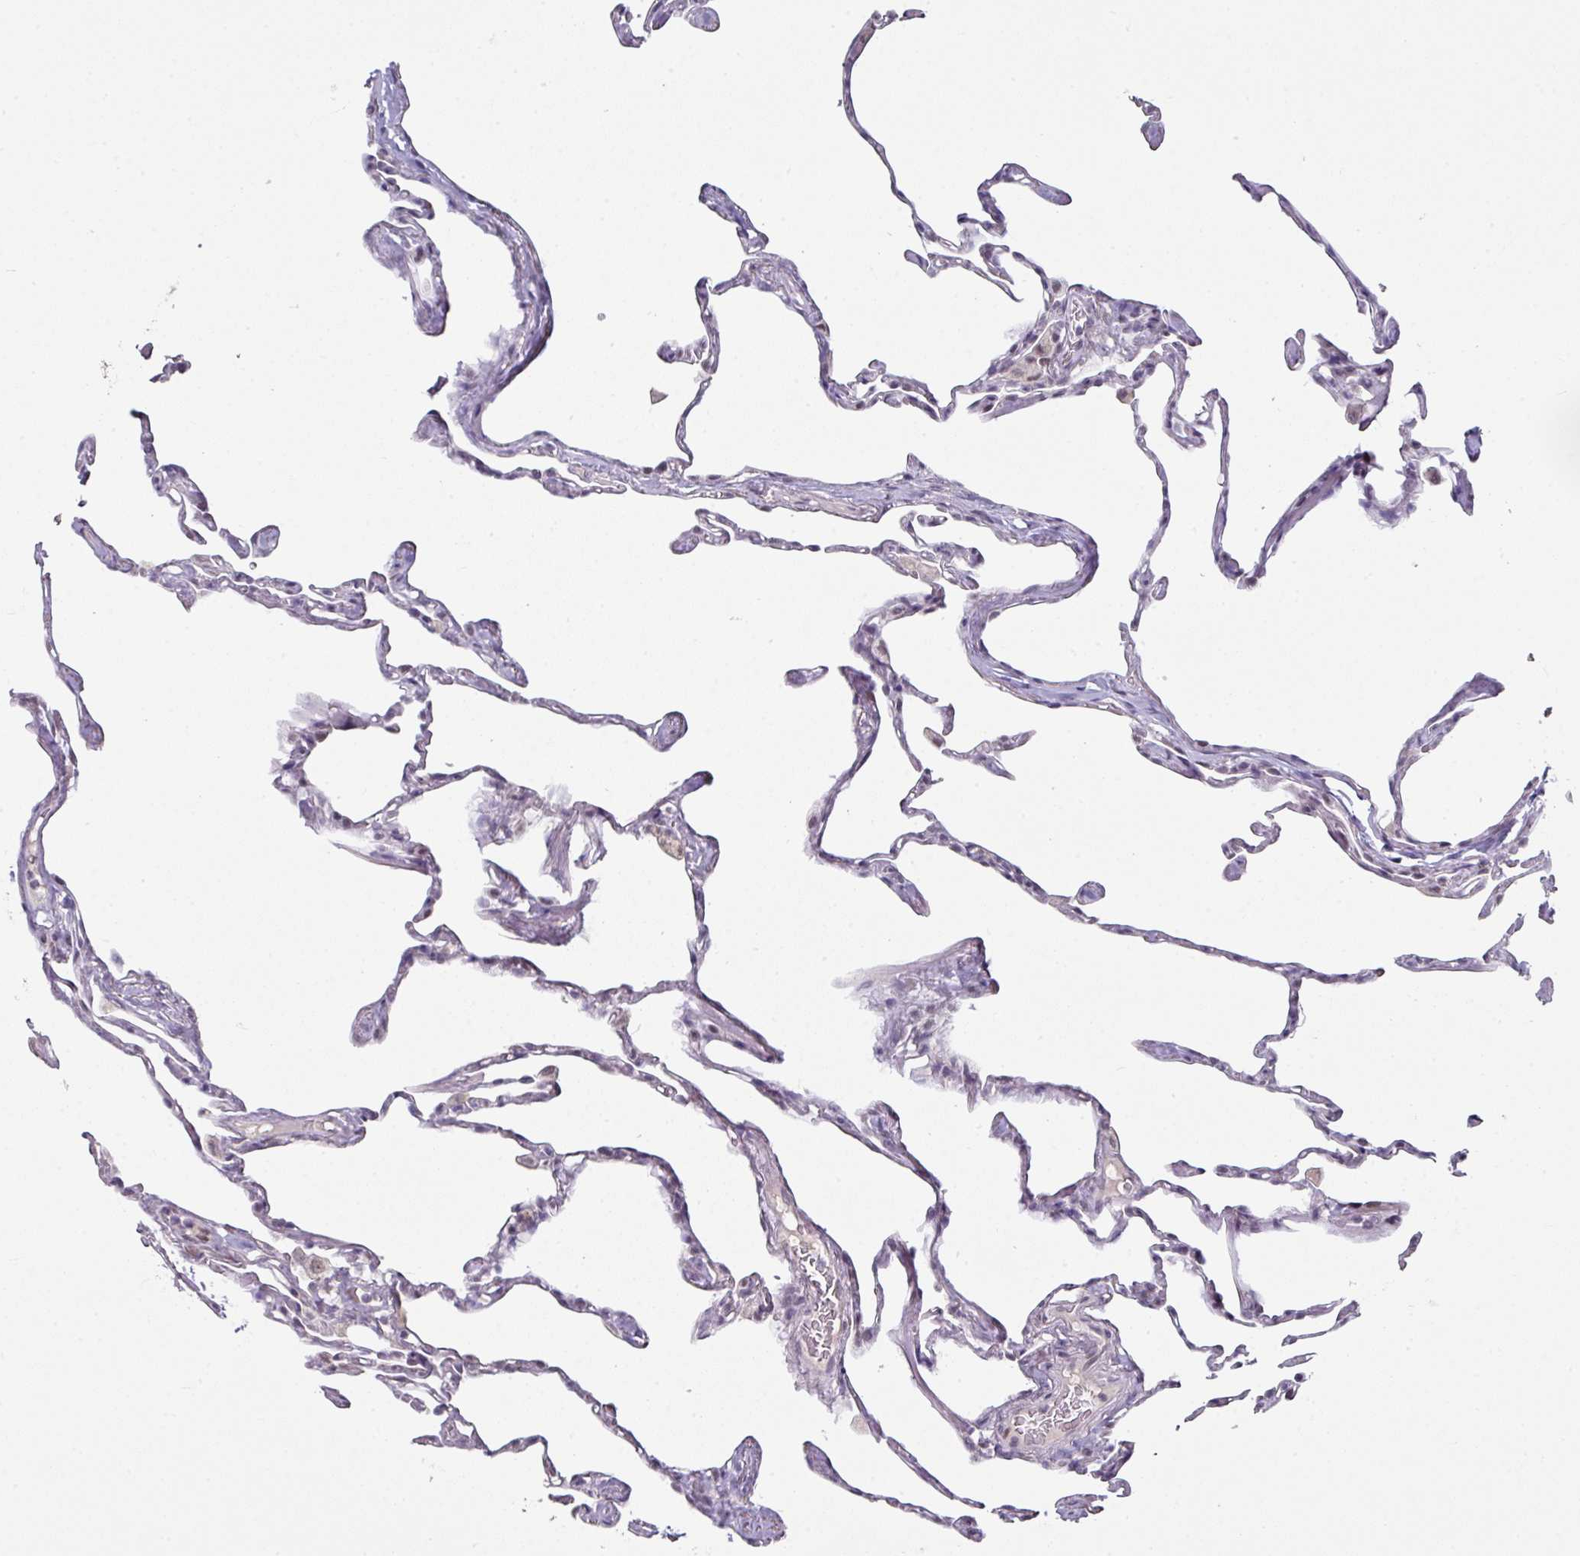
{"staining": {"intensity": "moderate", "quantity": "<25%", "location": "nuclear"}, "tissue": "lung", "cell_type": "Alveolar cells", "image_type": "normal", "snomed": [{"axis": "morphology", "description": "Normal tissue, NOS"}, {"axis": "topography", "description": "Lung"}], "caption": "Unremarkable lung shows moderate nuclear expression in about <25% of alveolar cells Ihc stains the protein in brown and the nuclei are stained blue..", "gene": "ELK1", "patient": {"sex": "male", "age": 65}}